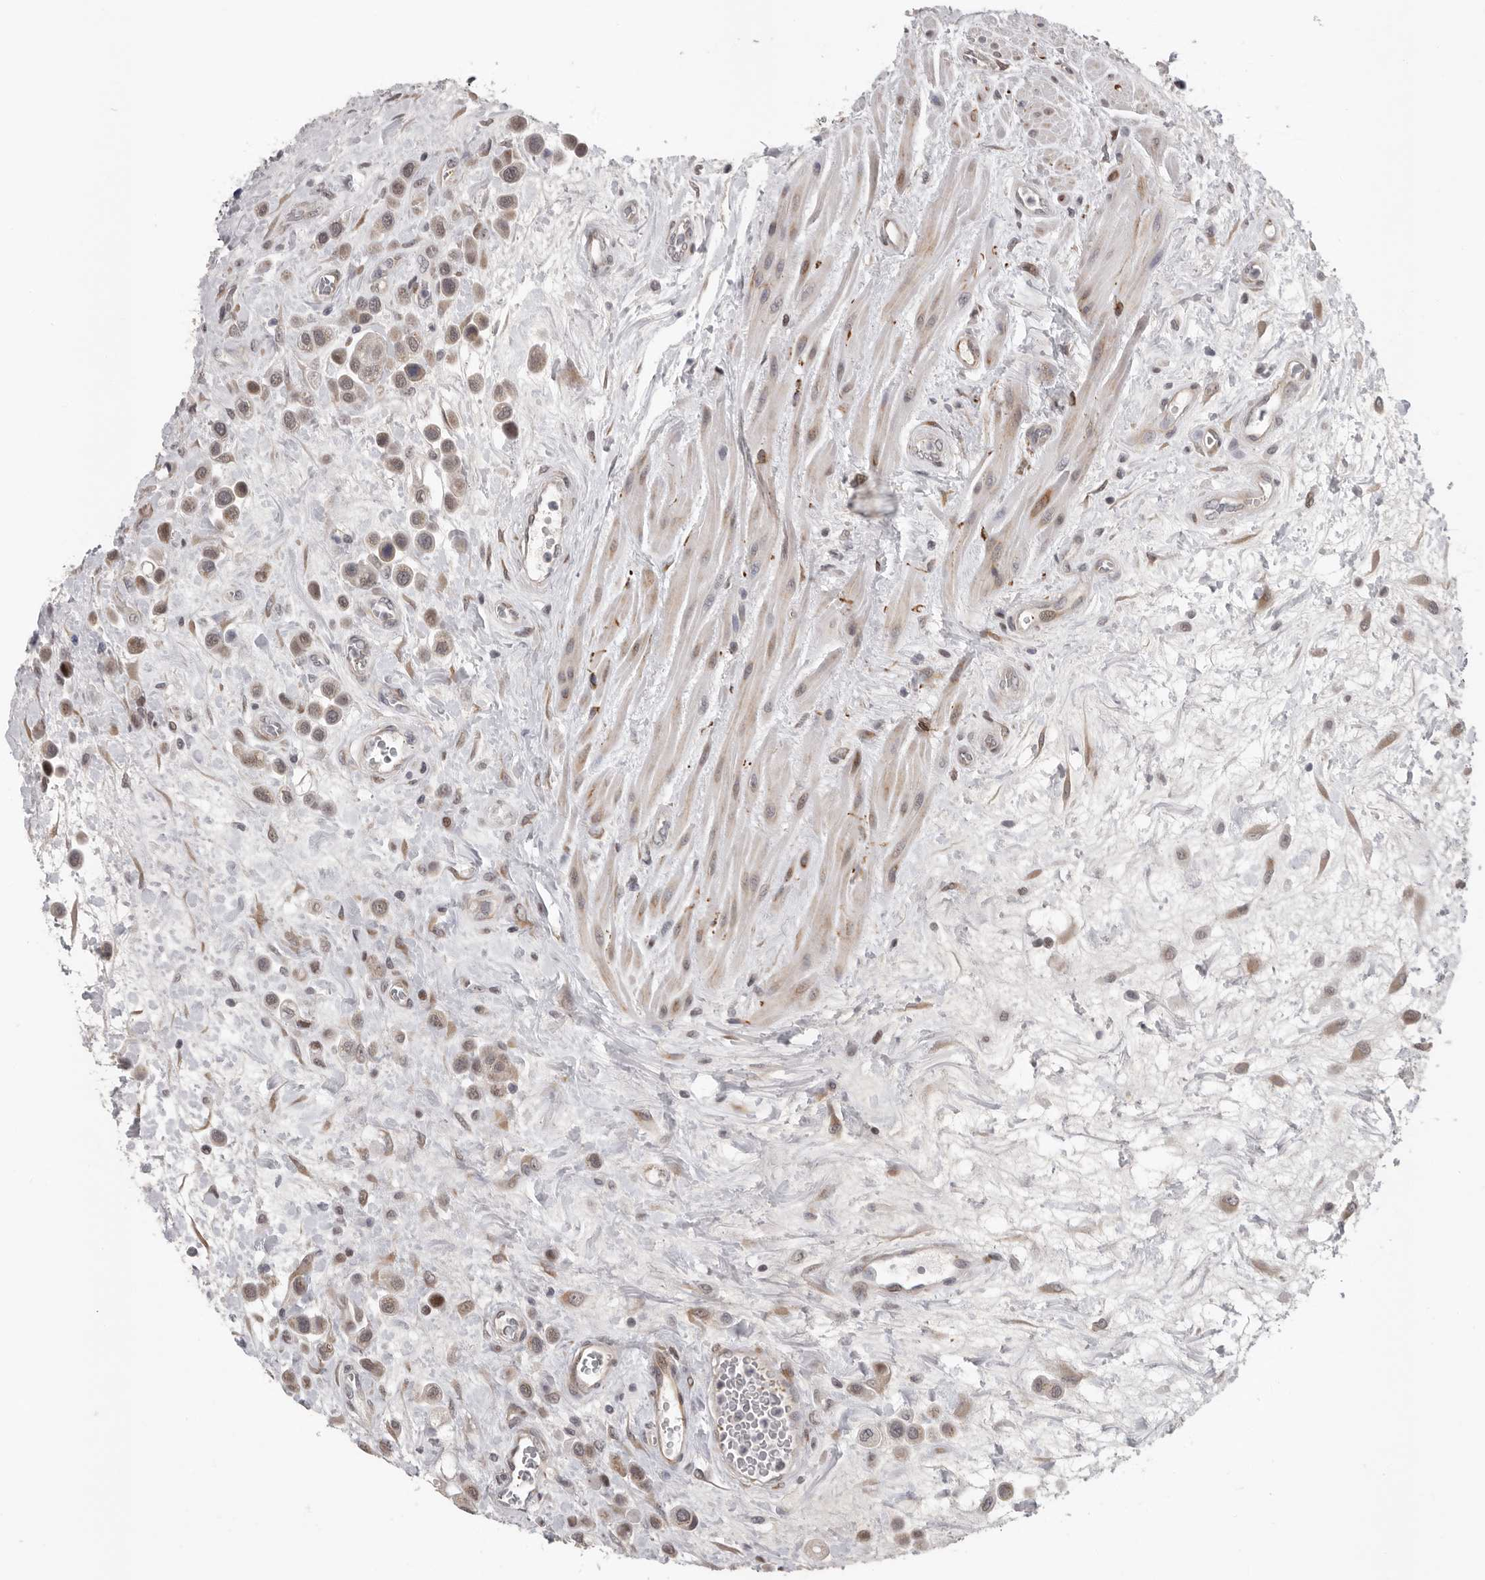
{"staining": {"intensity": "weak", "quantity": "25%-75%", "location": "cytoplasmic/membranous,nuclear"}, "tissue": "urothelial cancer", "cell_type": "Tumor cells", "image_type": "cancer", "snomed": [{"axis": "morphology", "description": "Urothelial carcinoma, High grade"}, {"axis": "topography", "description": "Urinary bladder"}], "caption": "Urothelial cancer tissue reveals weak cytoplasmic/membranous and nuclear positivity in about 25%-75% of tumor cells, visualized by immunohistochemistry. The protein of interest is stained brown, and the nuclei are stained in blue (DAB (3,3'-diaminobenzidine) IHC with brightfield microscopy, high magnification).", "gene": "RALGPS2", "patient": {"sex": "male", "age": 50}}